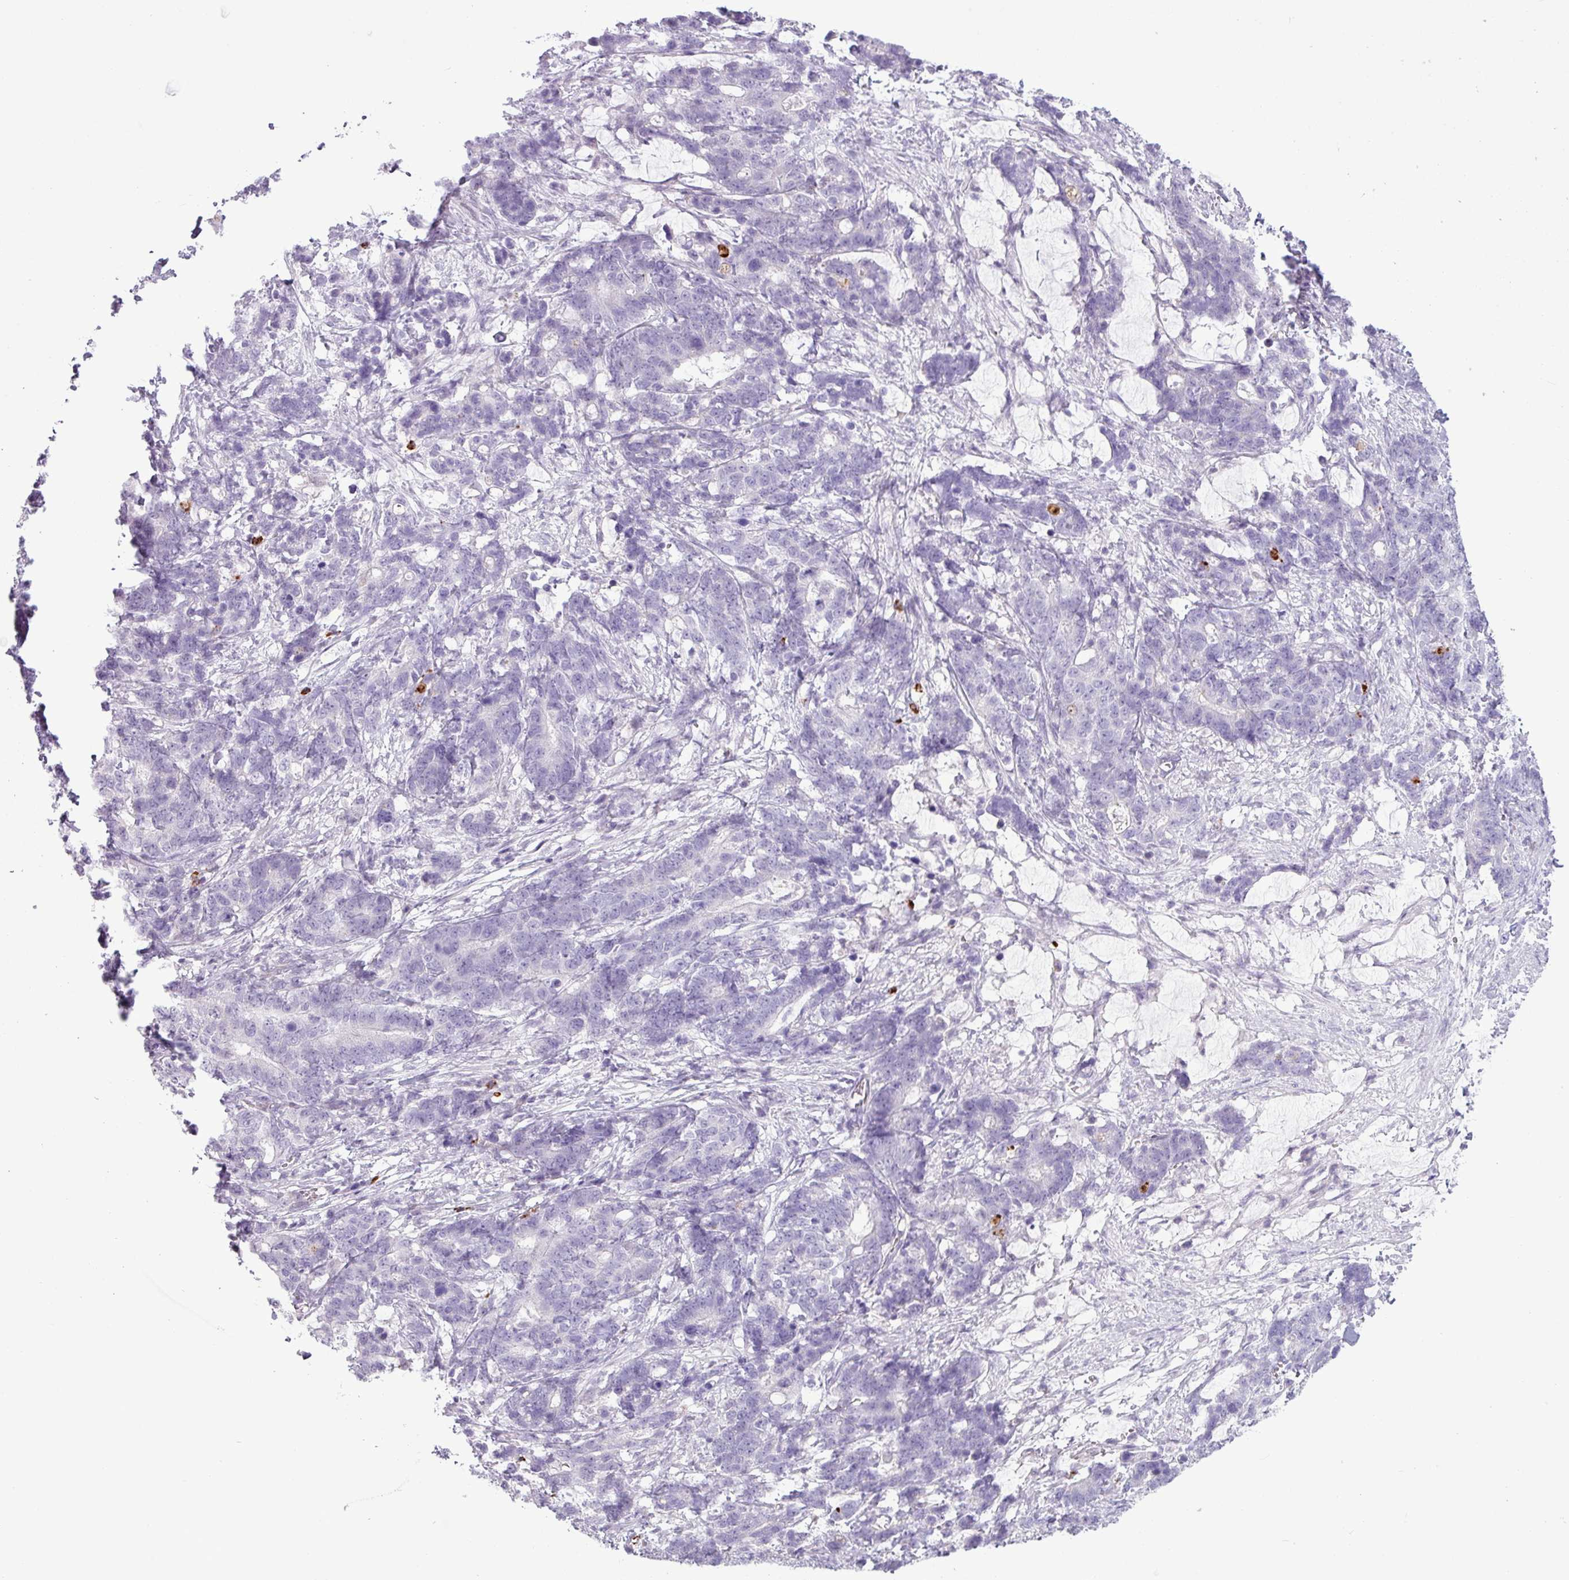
{"staining": {"intensity": "negative", "quantity": "none", "location": "none"}, "tissue": "stomach cancer", "cell_type": "Tumor cells", "image_type": "cancer", "snomed": [{"axis": "morphology", "description": "Normal tissue, NOS"}, {"axis": "morphology", "description": "Adenocarcinoma, NOS"}, {"axis": "topography", "description": "Stomach"}], "caption": "Immunohistochemical staining of stomach cancer (adenocarcinoma) shows no significant positivity in tumor cells. Nuclei are stained in blue.", "gene": "TMEM178A", "patient": {"sex": "female", "age": 64}}